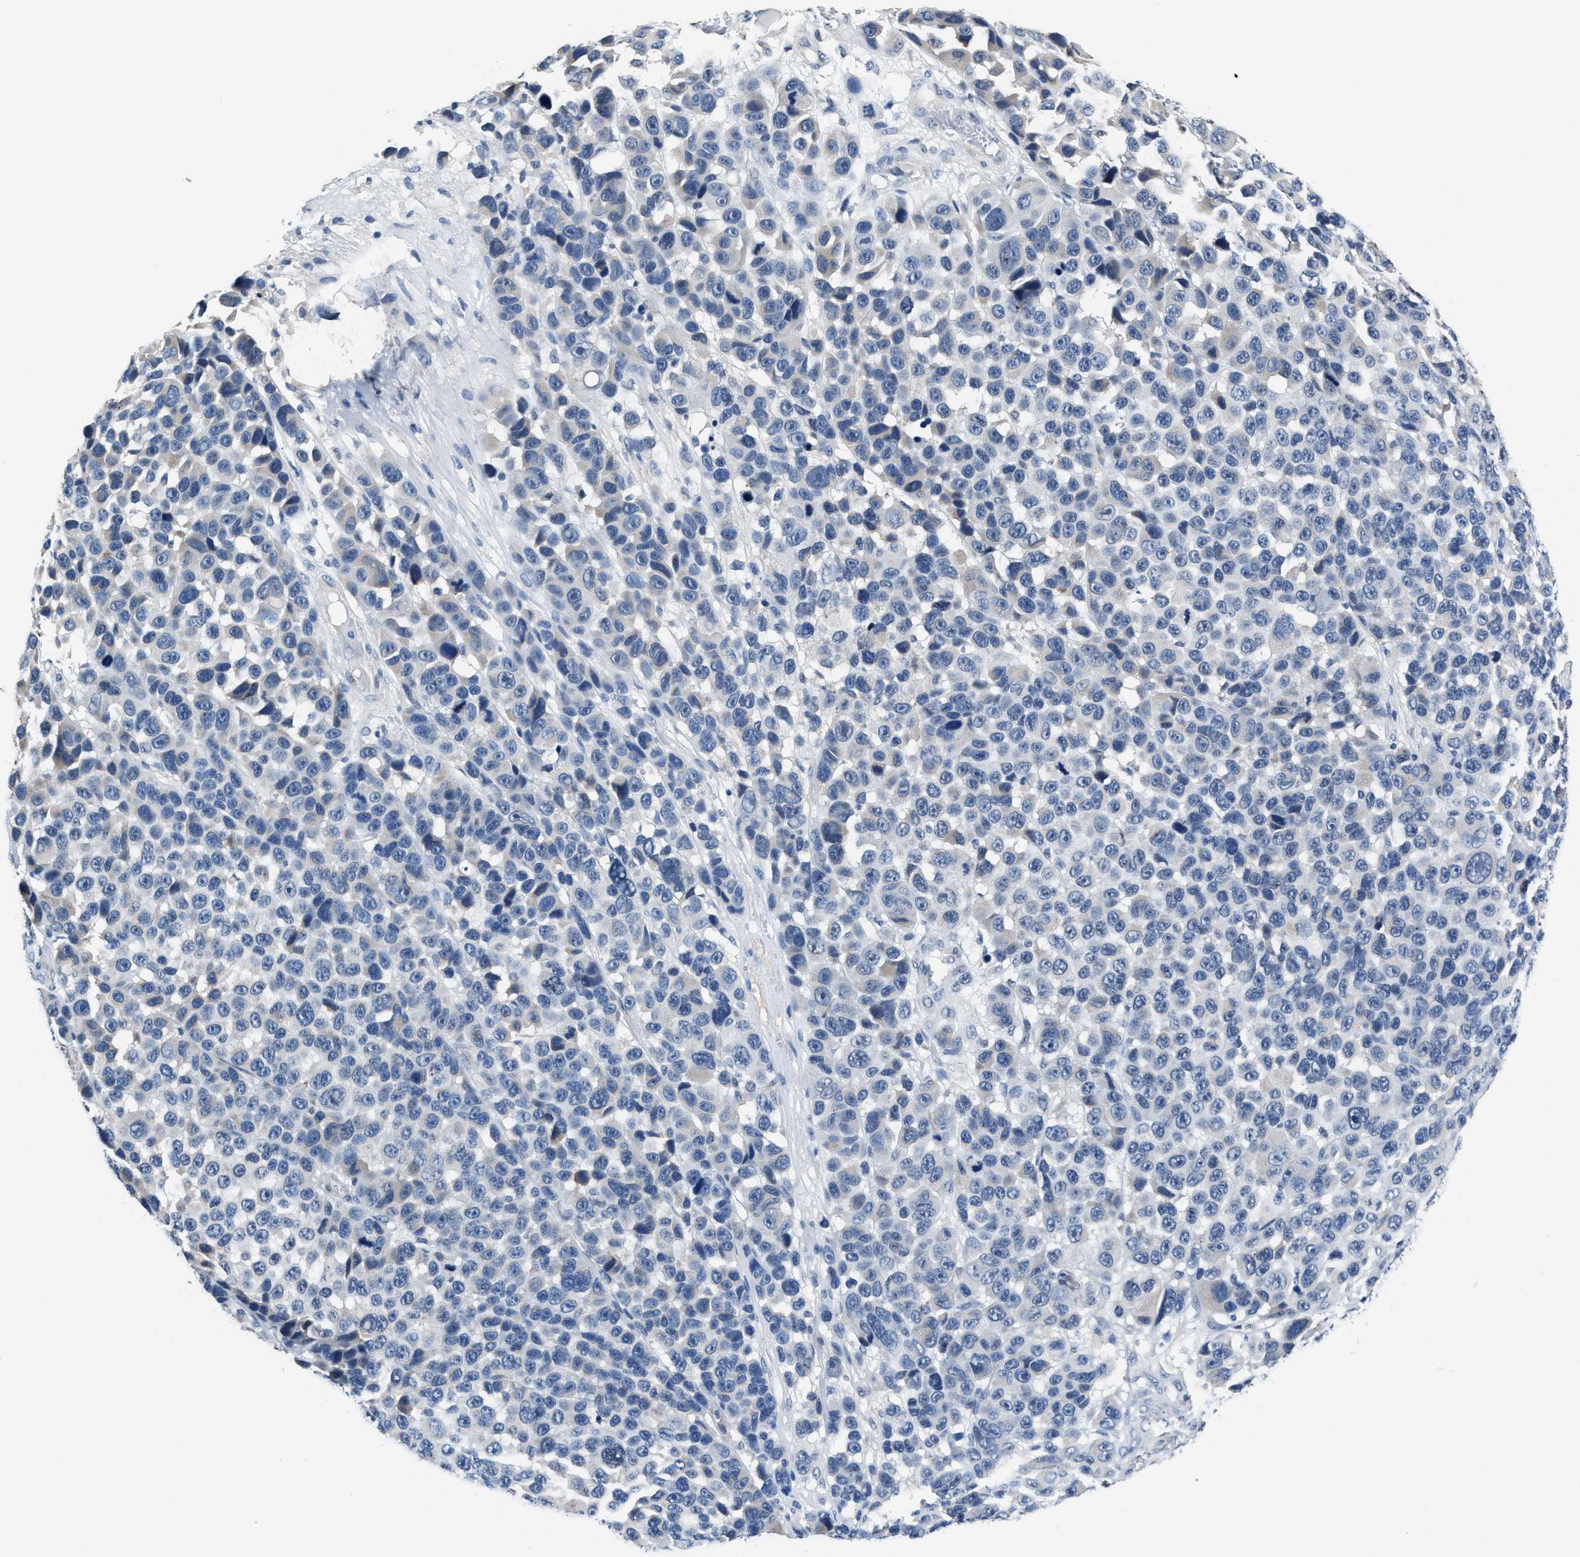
{"staining": {"intensity": "negative", "quantity": "none", "location": "none"}, "tissue": "melanoma", "cell_type": "Tumor cells", "image_type": "cancer", "snomed": [{"axis": "morphology", "description": "Malignant melanoma, NOS"}, {"axis": "topography", "description": "Skin"}], "caption": "Malignant melanoma stained for a protein using IHC demonstrates no staining tumor cells.", "gene": "MYH3", "patient": {"sex": "male", "age": 53}}